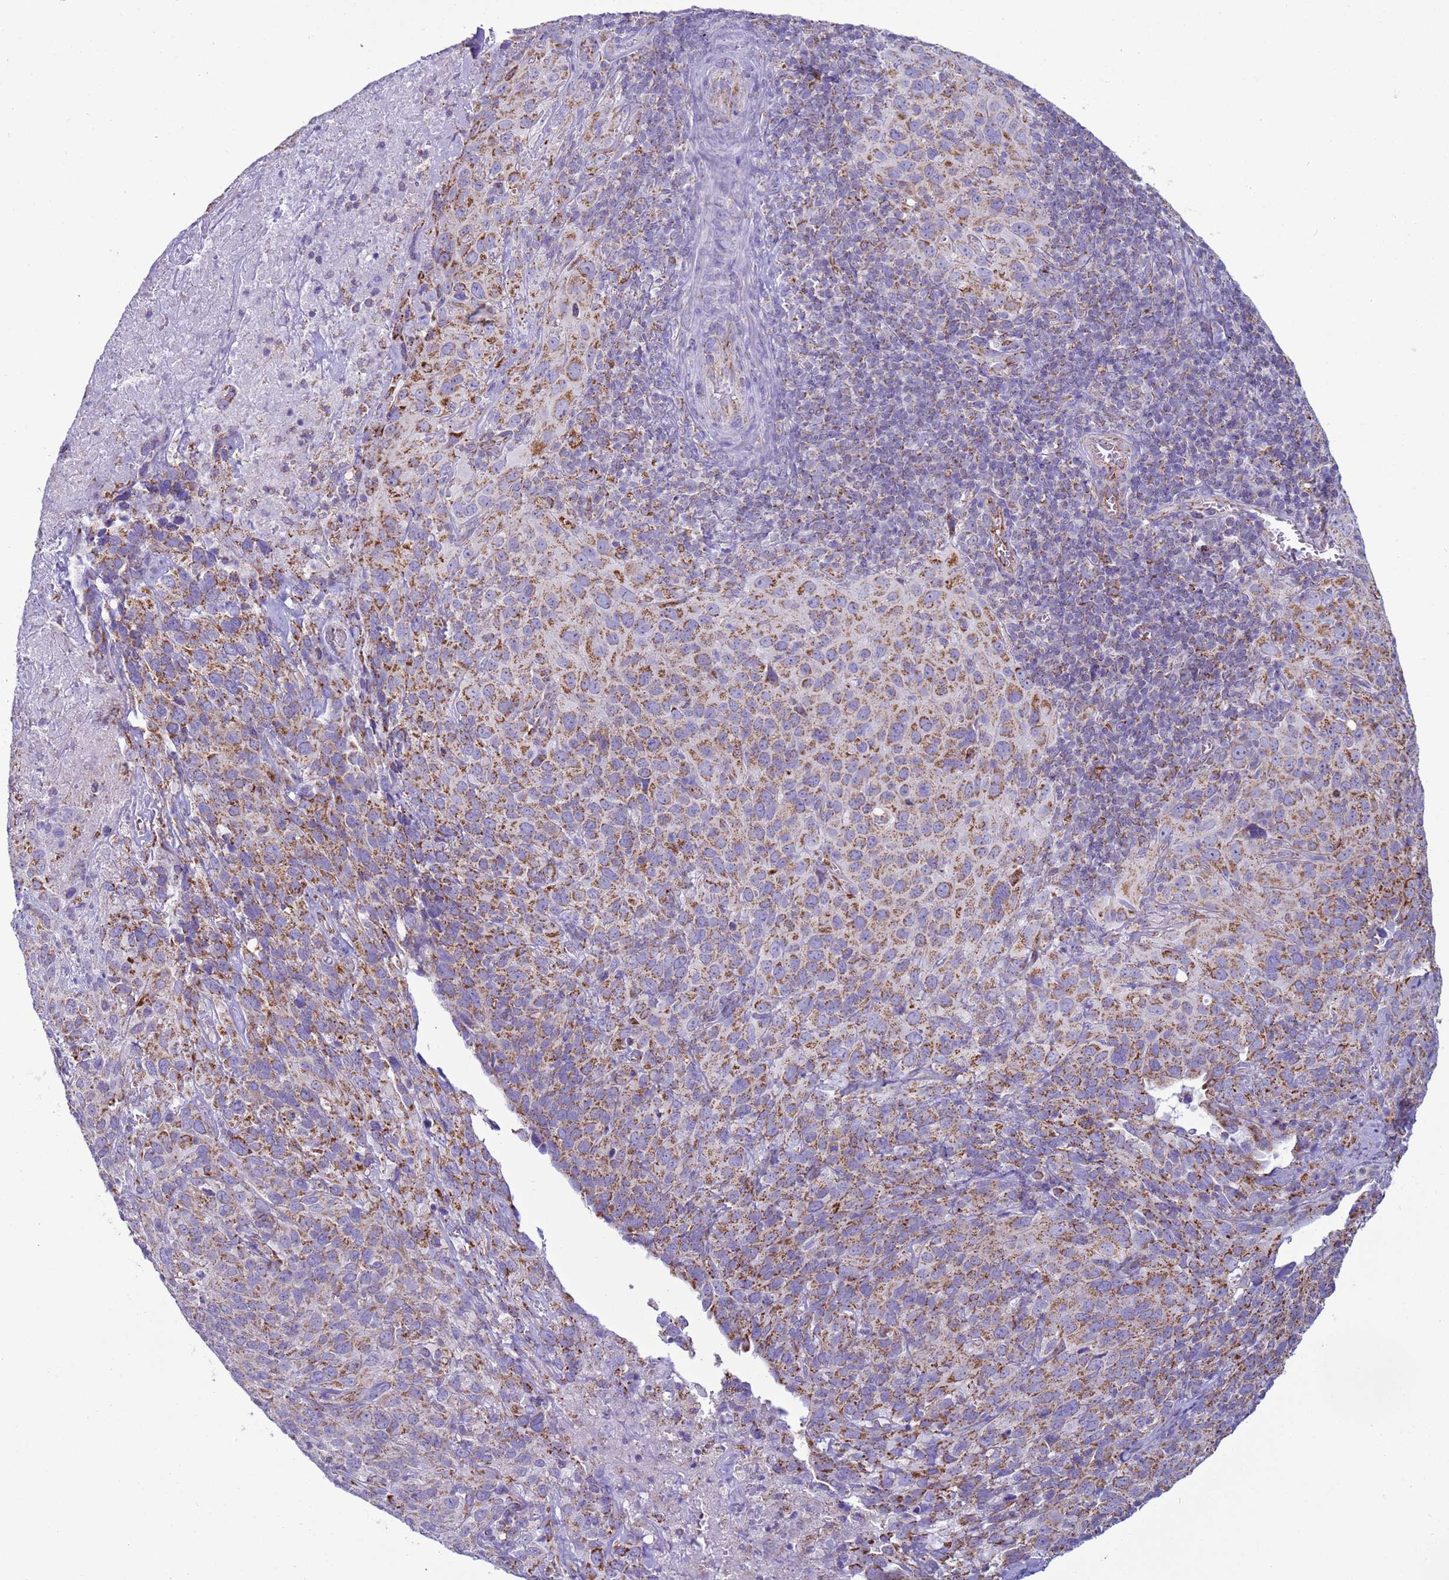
{"staining": {"intensity": "moderate", "quantity": ">75%", "location": "cytoplasmic/membranous"}, "tissue": "cervical cancer", "cell_type": "Tumor cells", "image_type": "cancer", "snomed": [{"axis": "morphology", "description": "Squamous cell carcinoma, NOS"}, {"axis": "topography", "description": "Cervix"}], "caption": "Immunohistochemistry (IHC) staining of squamous cell carcinoma (cervical), which demonstrates medium levels of moderate cytoplasmic/membranous positivity in about >75% of tumor cells indicating moderate cytoplasmic/membranous protein expression. The staining was performed using DAB (brown) for protein detection and nuclei were counterstained in hematoxylin (blue).", "gene": "NCALD", "patient": {"sex": "female", "age": 51}}